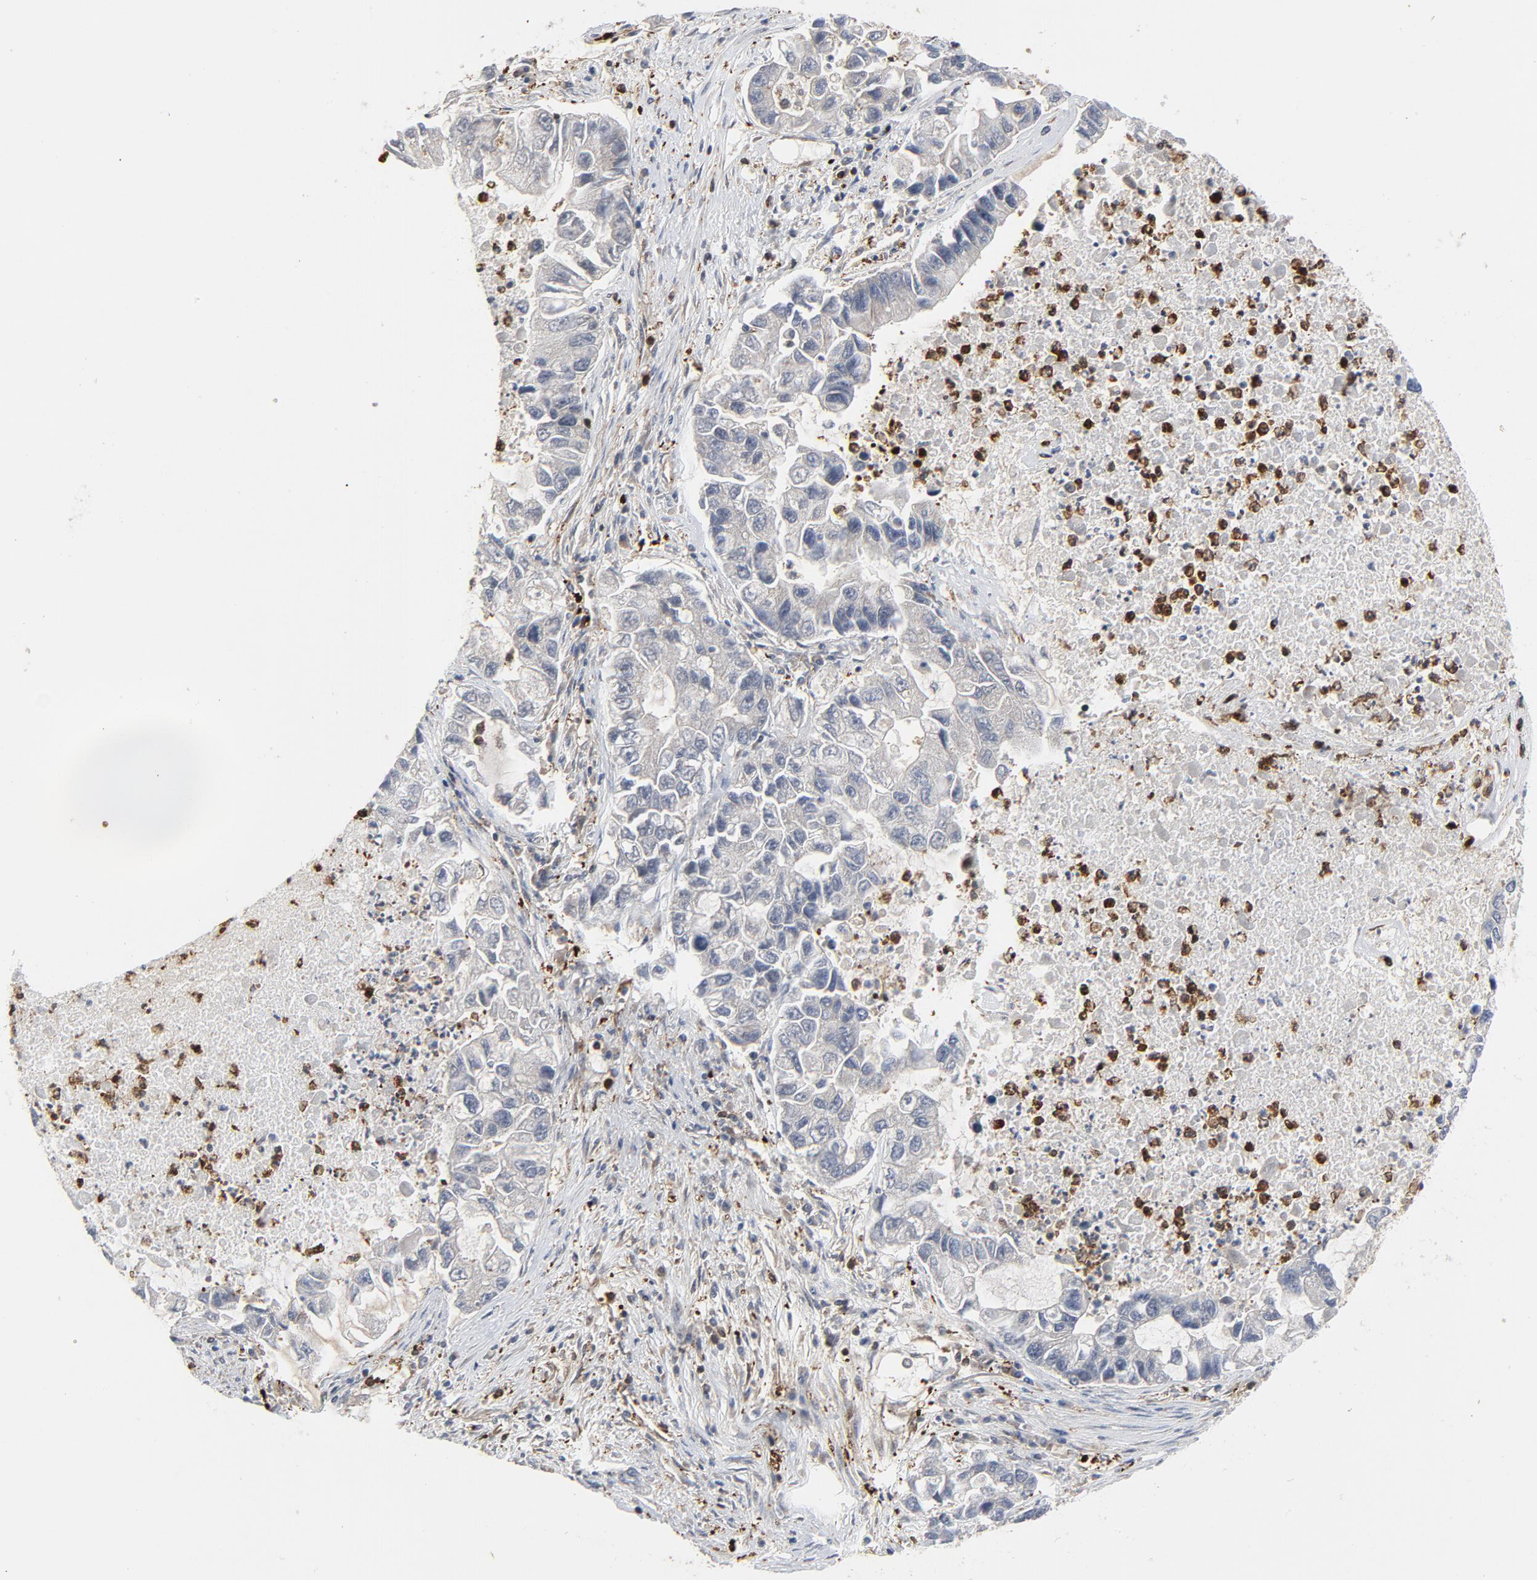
{"staining": {"intensity": "weak", "quantity": "25%-75%", "location": "cytoplasmic/membranous"}, "tissue": "lung cancer", "cell_type": "Tumor cells", "image_type": "cancer", "snomed": [{"axis": "morphology", "description": "Adenocarcinoma, NOS"}, {"axis": "topography", "description": "Lung"}], "caption": "A micrograph showing weak cytoplasmic/membranous positivity in about 25%-75% of tumor cells in lung cancer (adenocarcinoma), as visualized by brown immunohistochemical staining.", "gene": "YES1", "patient": {"sex": "female", "age": 51}}